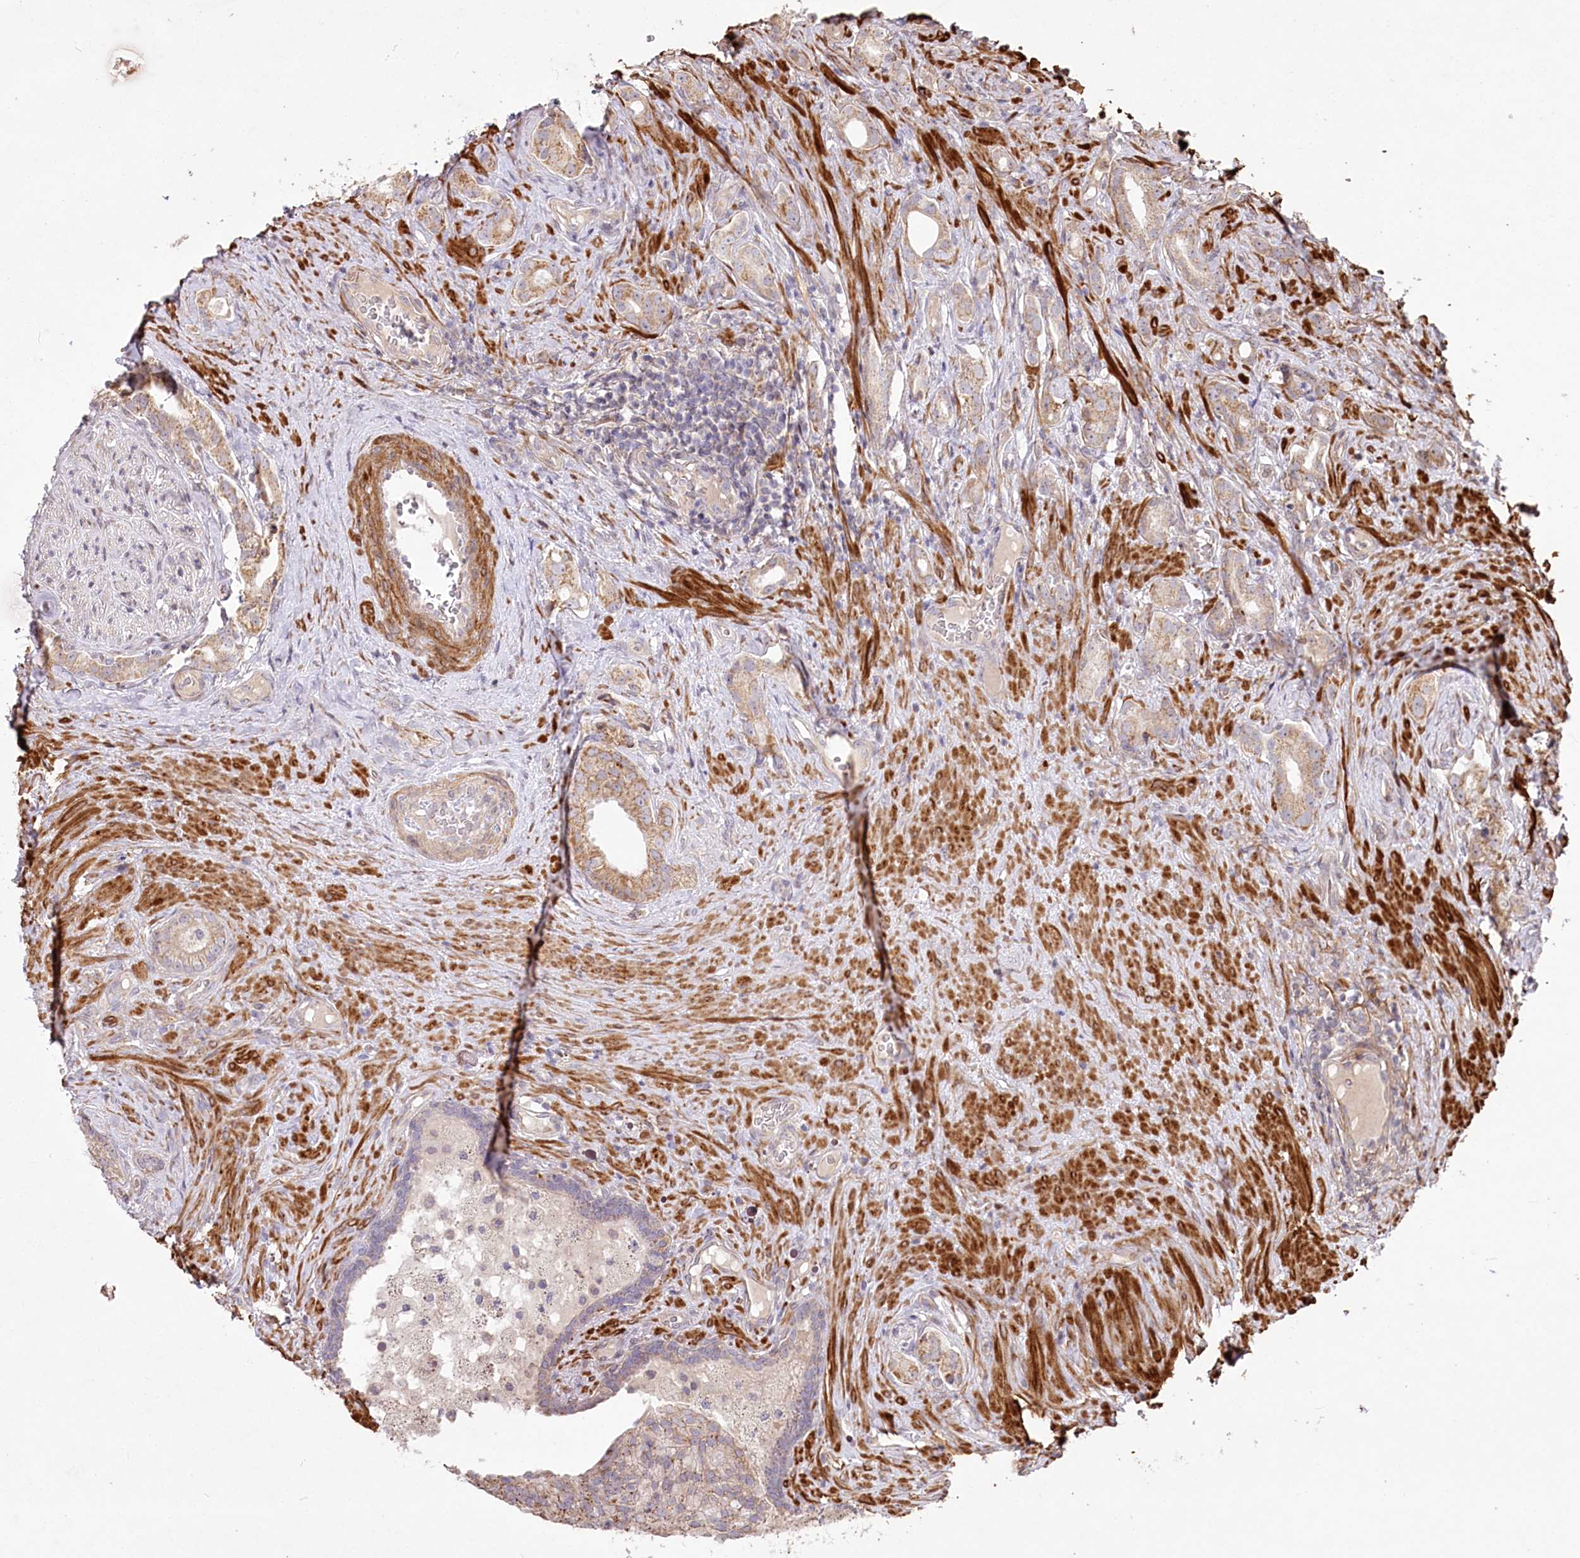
{"staining": {"intensity": "moderate", "quantity": ">75%", "location": "cytoplasmic/membranous"}, "tissue": "prostate cancer", "cell_type": "Tumor cells", "image_type": "cancer", "snomed": [{"axis": "morphology", "description": "Adenocarcinoma, Low grade"}, {"axis": "topography", "description": "Prostate"}], "caption": "Prostate low-grade adenocarcinoma was stained to show a protein in brown. There is medium levels of moderate cytoplasmic/membranous staining in approximately >75% of tumor cells. Immunohistochemistry (ihc) stains the protein in brown and the nuclei are stained blue.", "gene": "PSTK", "patient": {"sex": "male", "age": 71}}